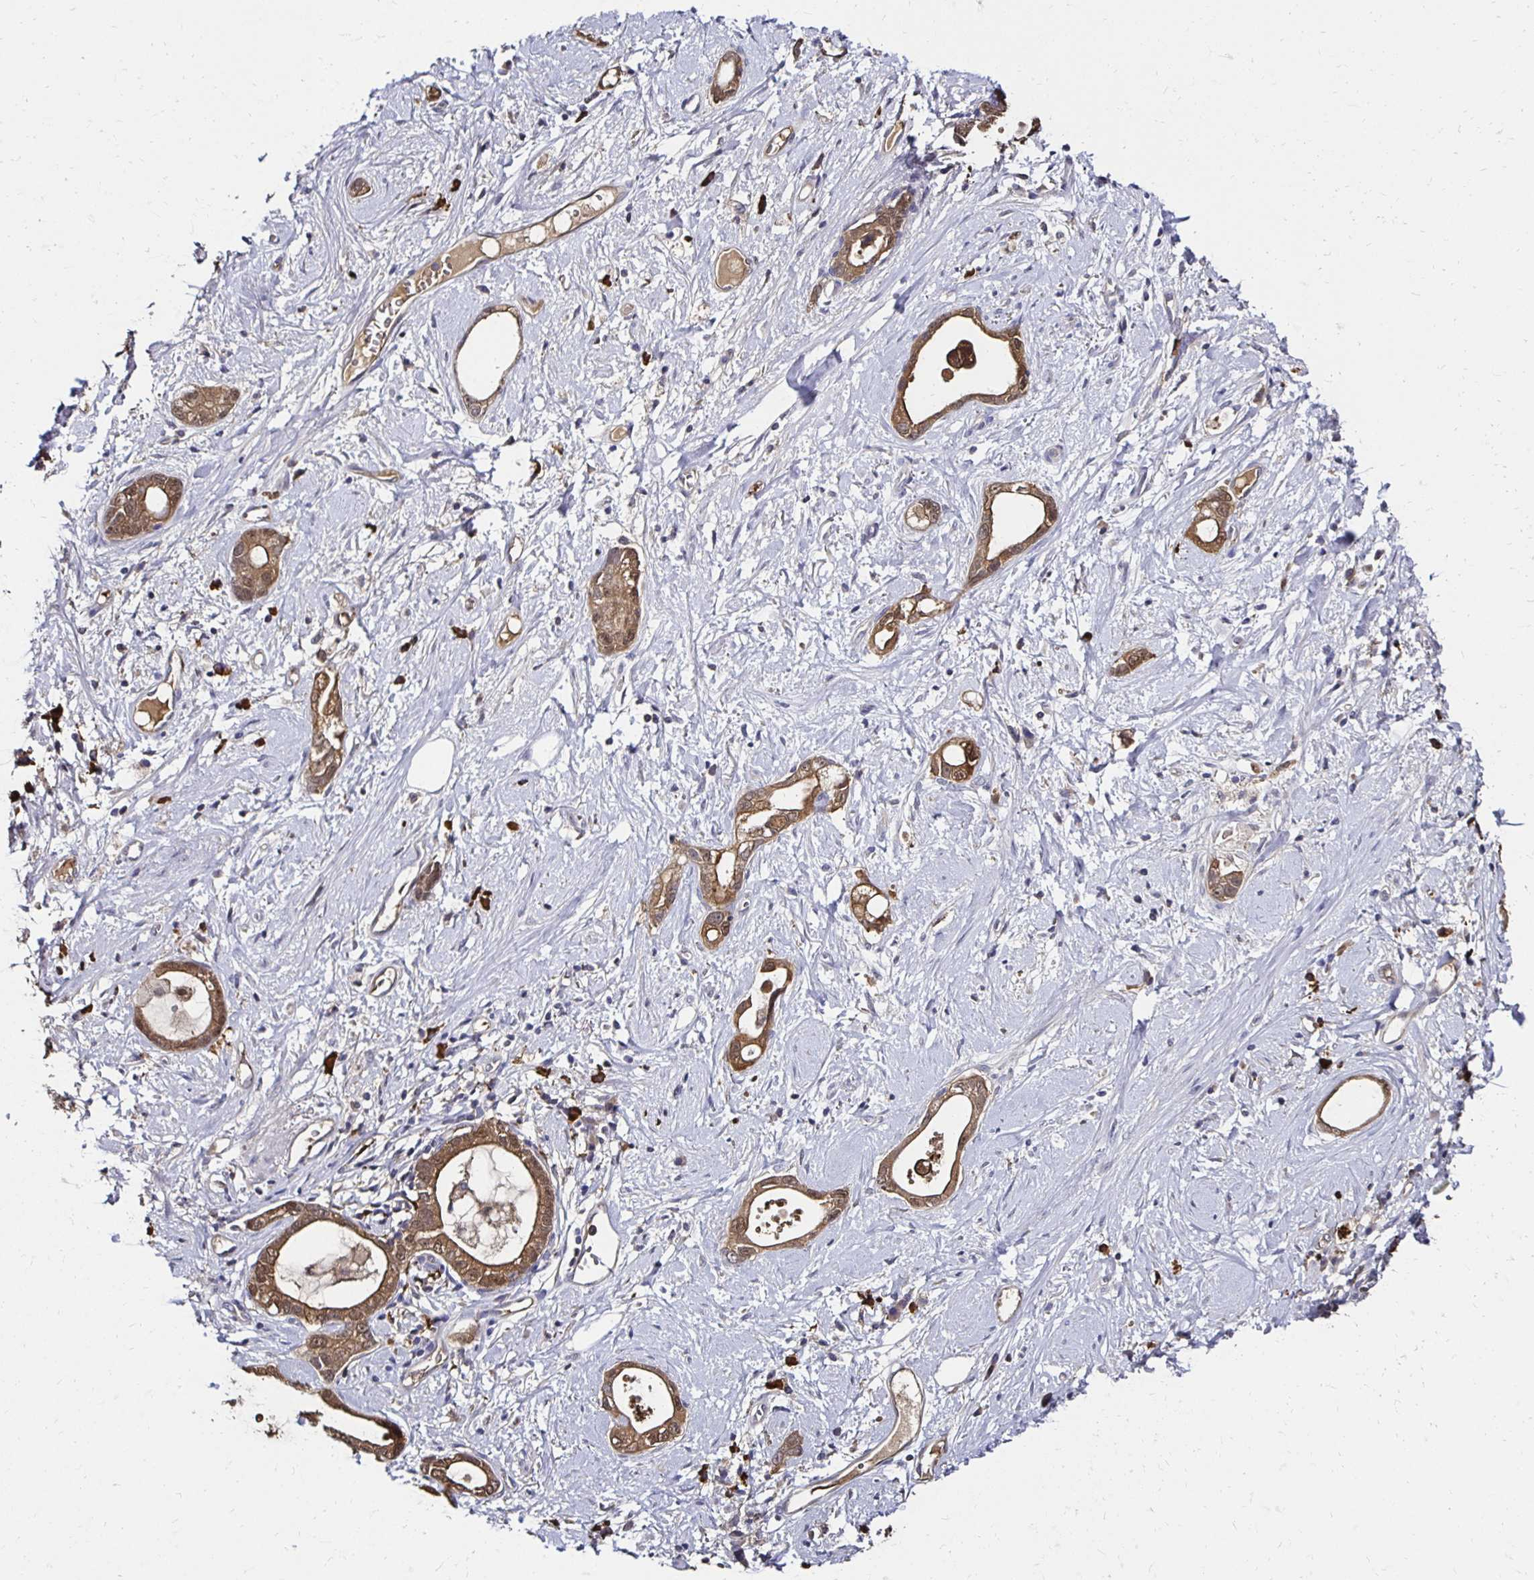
{"staining": {"intensity": "moderate", "quantity": ">75%", "location": "cytoplasmic/membranous,nuclear"}, "tissue": "stomach cancer", "cell_type": "Tumor cells", "image_type": "cancer", "snomed": [{"axis": "morphology", "description": "Adenocarcinoma, NOS"}, {"axis": "topography", "description": "Stomach"}], "caption": "This histopathology image demonstrates adenocarcinoma (stomach) stained with IHC to label a protein in brown. The cytoplasmic/membranous and nuclear of tumor cells show moderate positivity for the protein. Nuclei are counter-stained blue.", "gene": "TXN", "patient": {"sex": "male", "age": 55}}